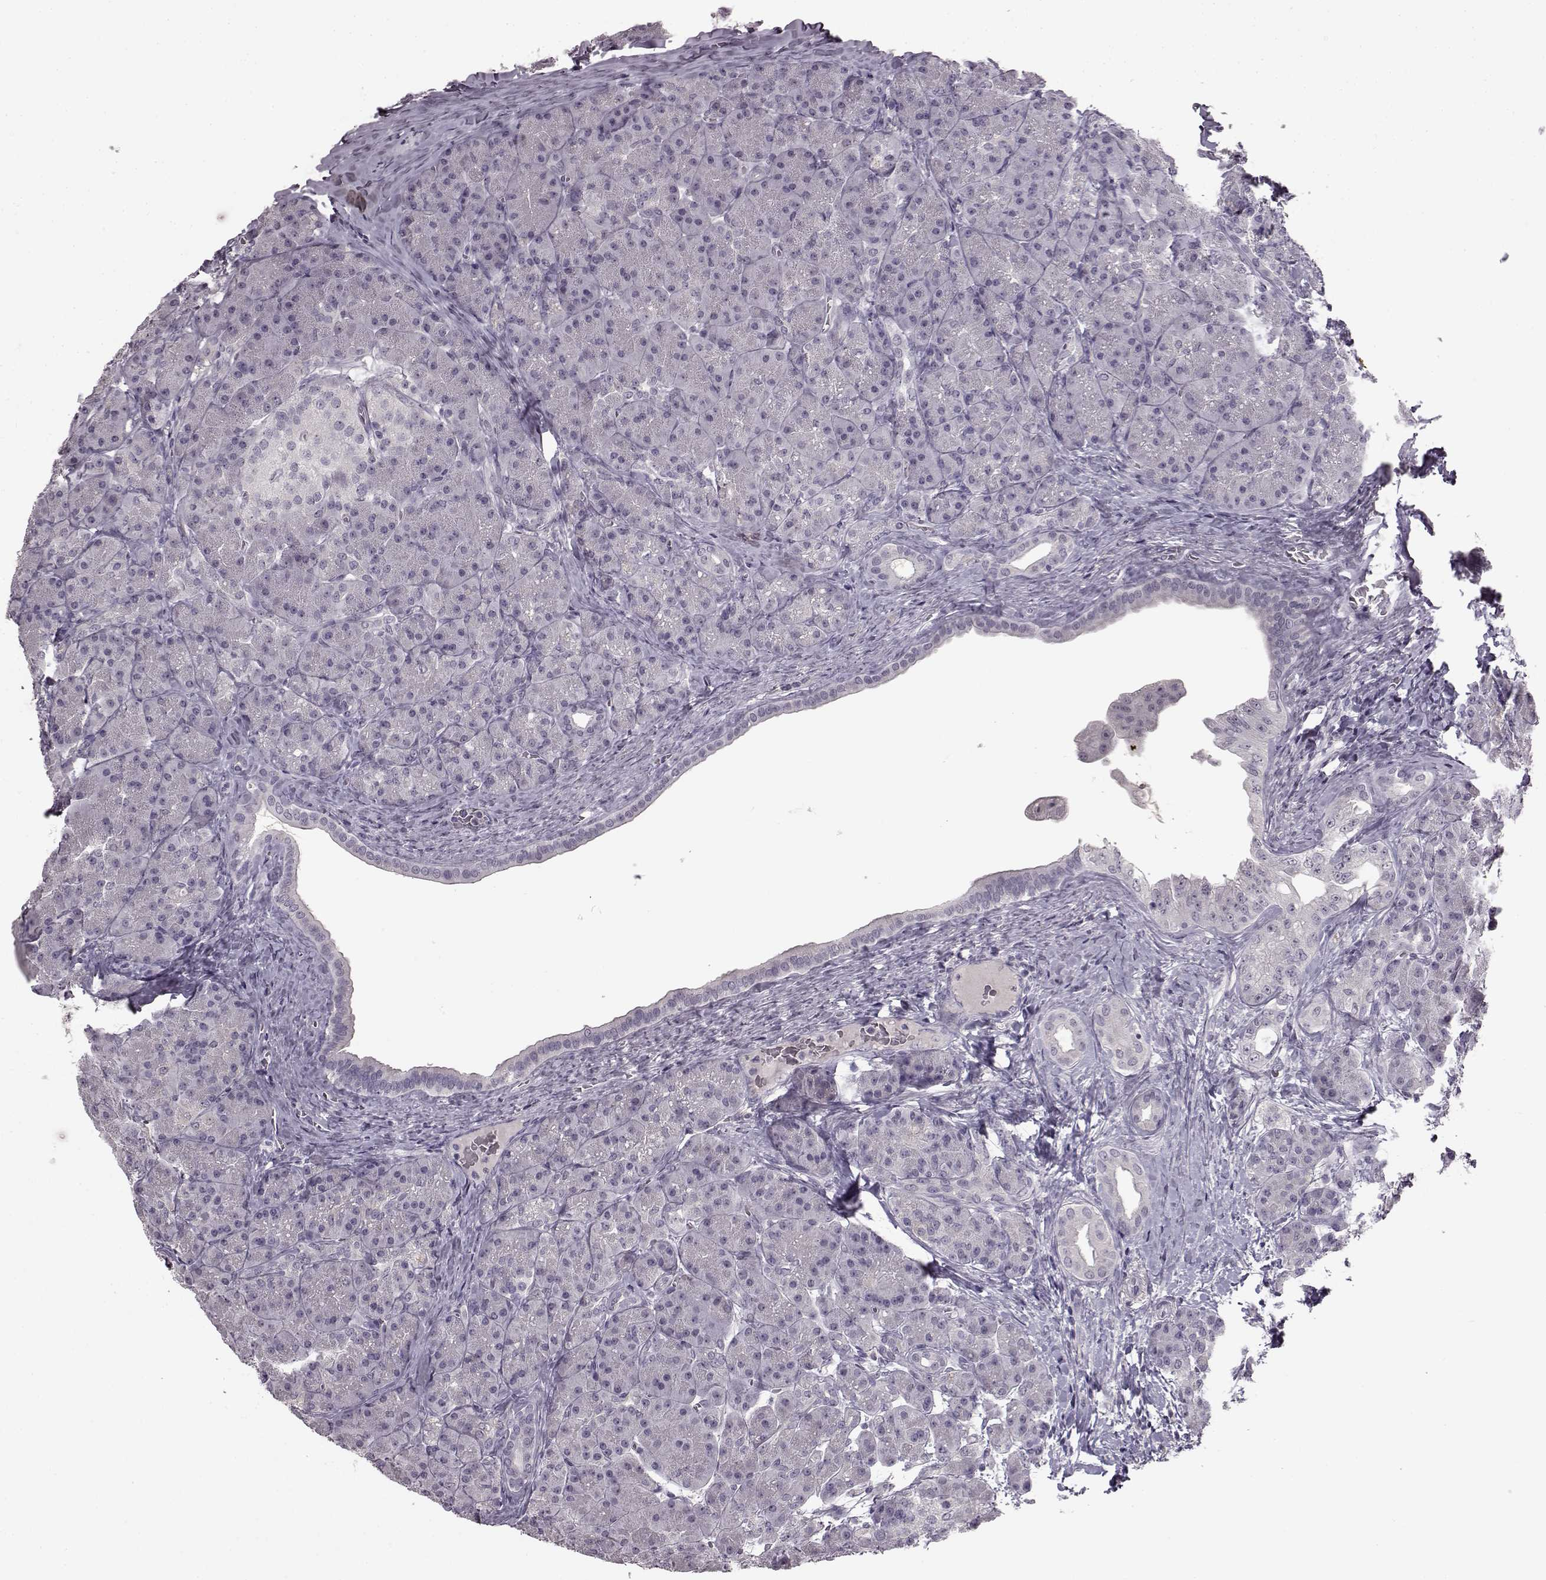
{"staining": {"intensity": "negative", "quantity": "none", "location": "none"}, "tissue": "pancreas", "cell_type": "Exocrine glandular cells", "image_type": "normal", "snomed": [{"axis": "morphology", "description": "Normal tissue, NOS"}, {"axis": "topography", "description": "Pancreas"}], "caption": "Immunohistochemical staining of normal pancreas reveals no significant positivity in exocrine glandular cells.", "gene": "LHB", "patient": {"sex": "male", "age": 57}}